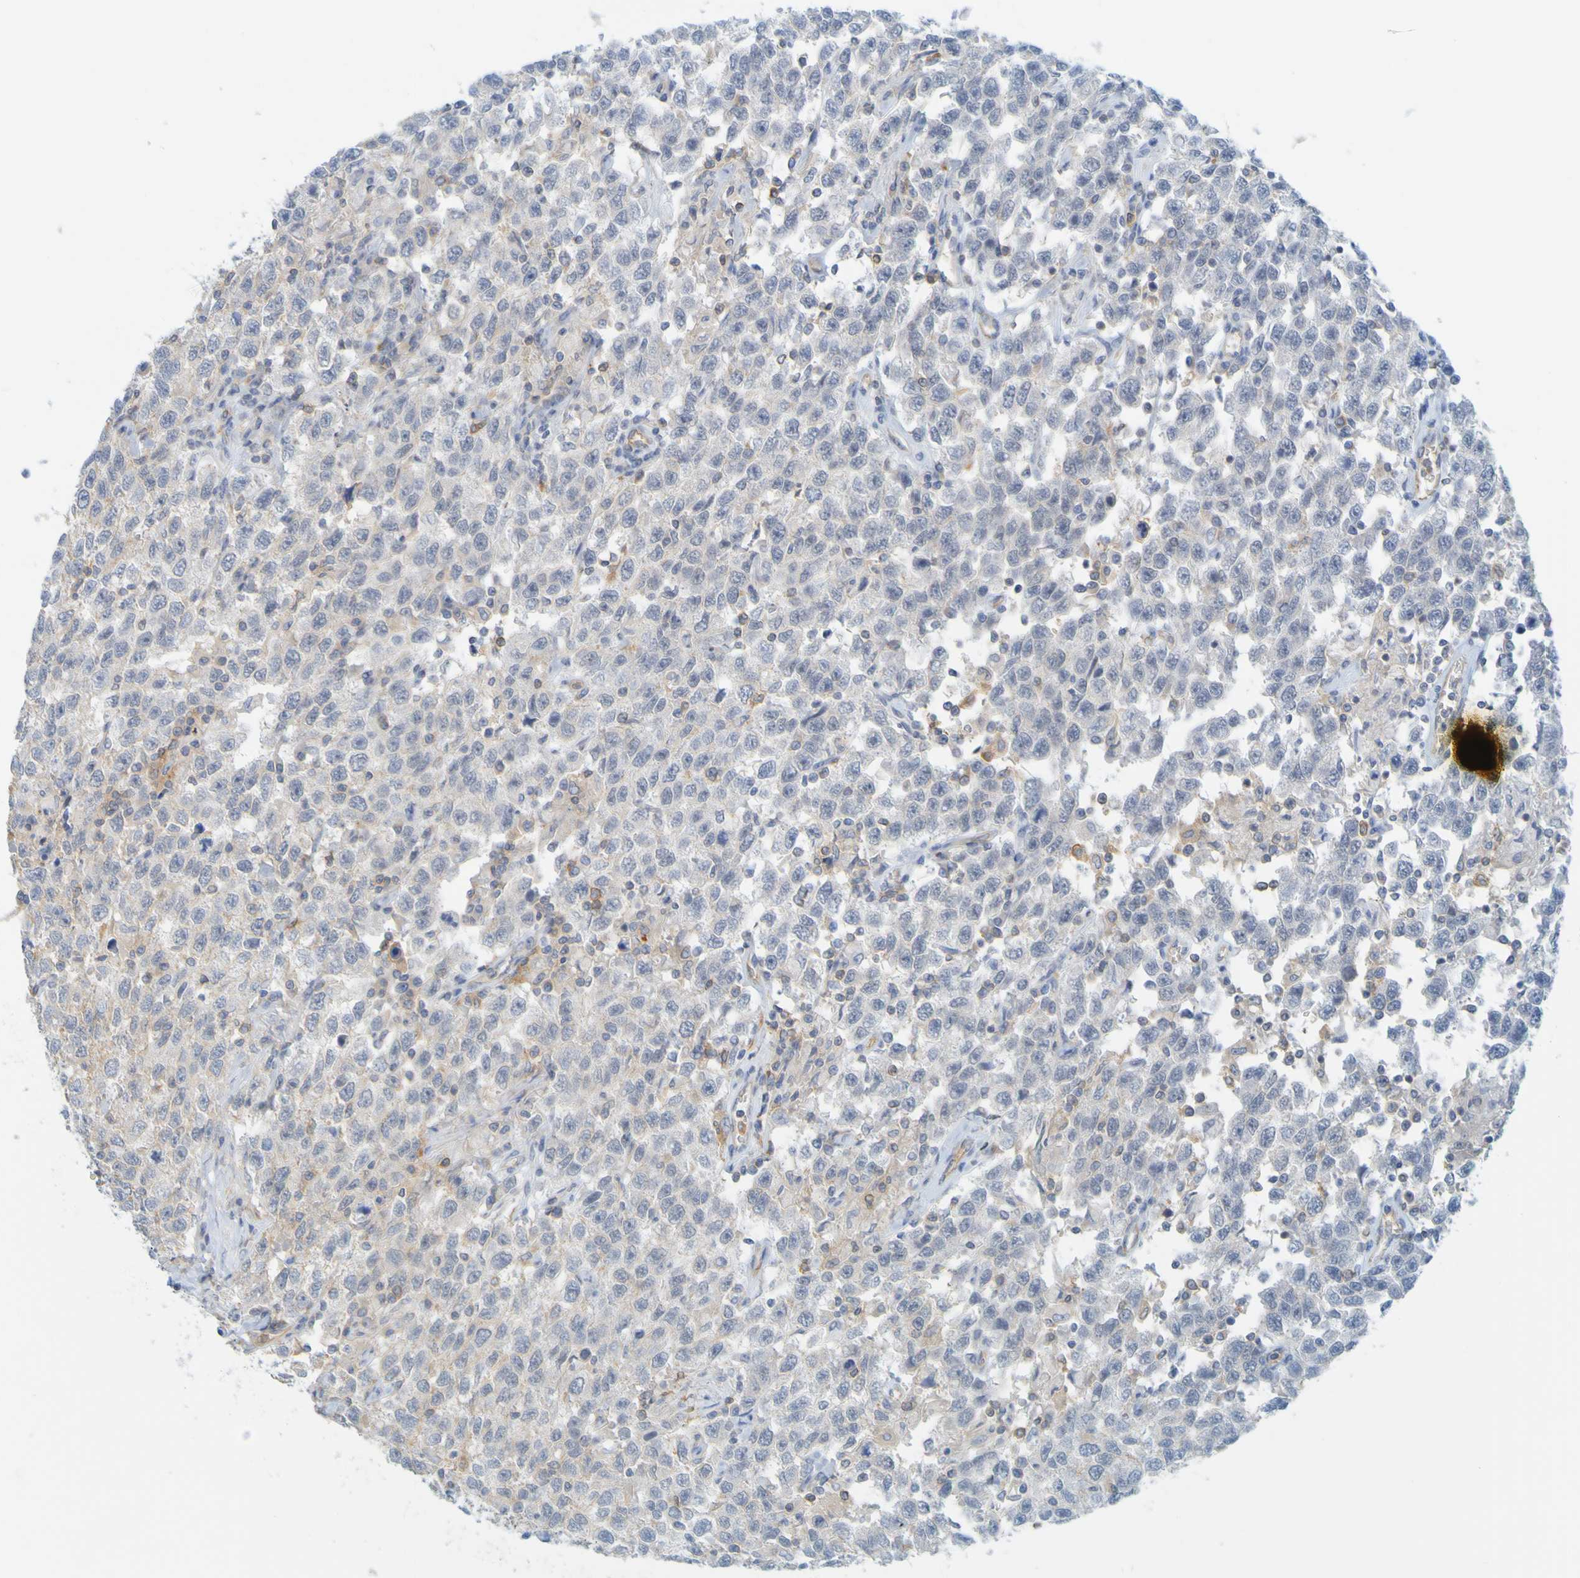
{"staining": {"intensity": "weak", "quantity": "<25%", "location": "cytoplasmic/membranous"}, "tissue": "testis cancer", "cell_type": "Tumor cells", "image_type": "cancer", "snomed": [{"axis": "morphology", "description": "Seminoma, NOS"}, {"axis": "topography", "description": "Testis"}], "caption": "Immunohistochemical staining of human testis seminoma demonstrates no significant expression in tumor cells.", "gene": "APPL1", "patient": {"sex": "male", "age": 41}}